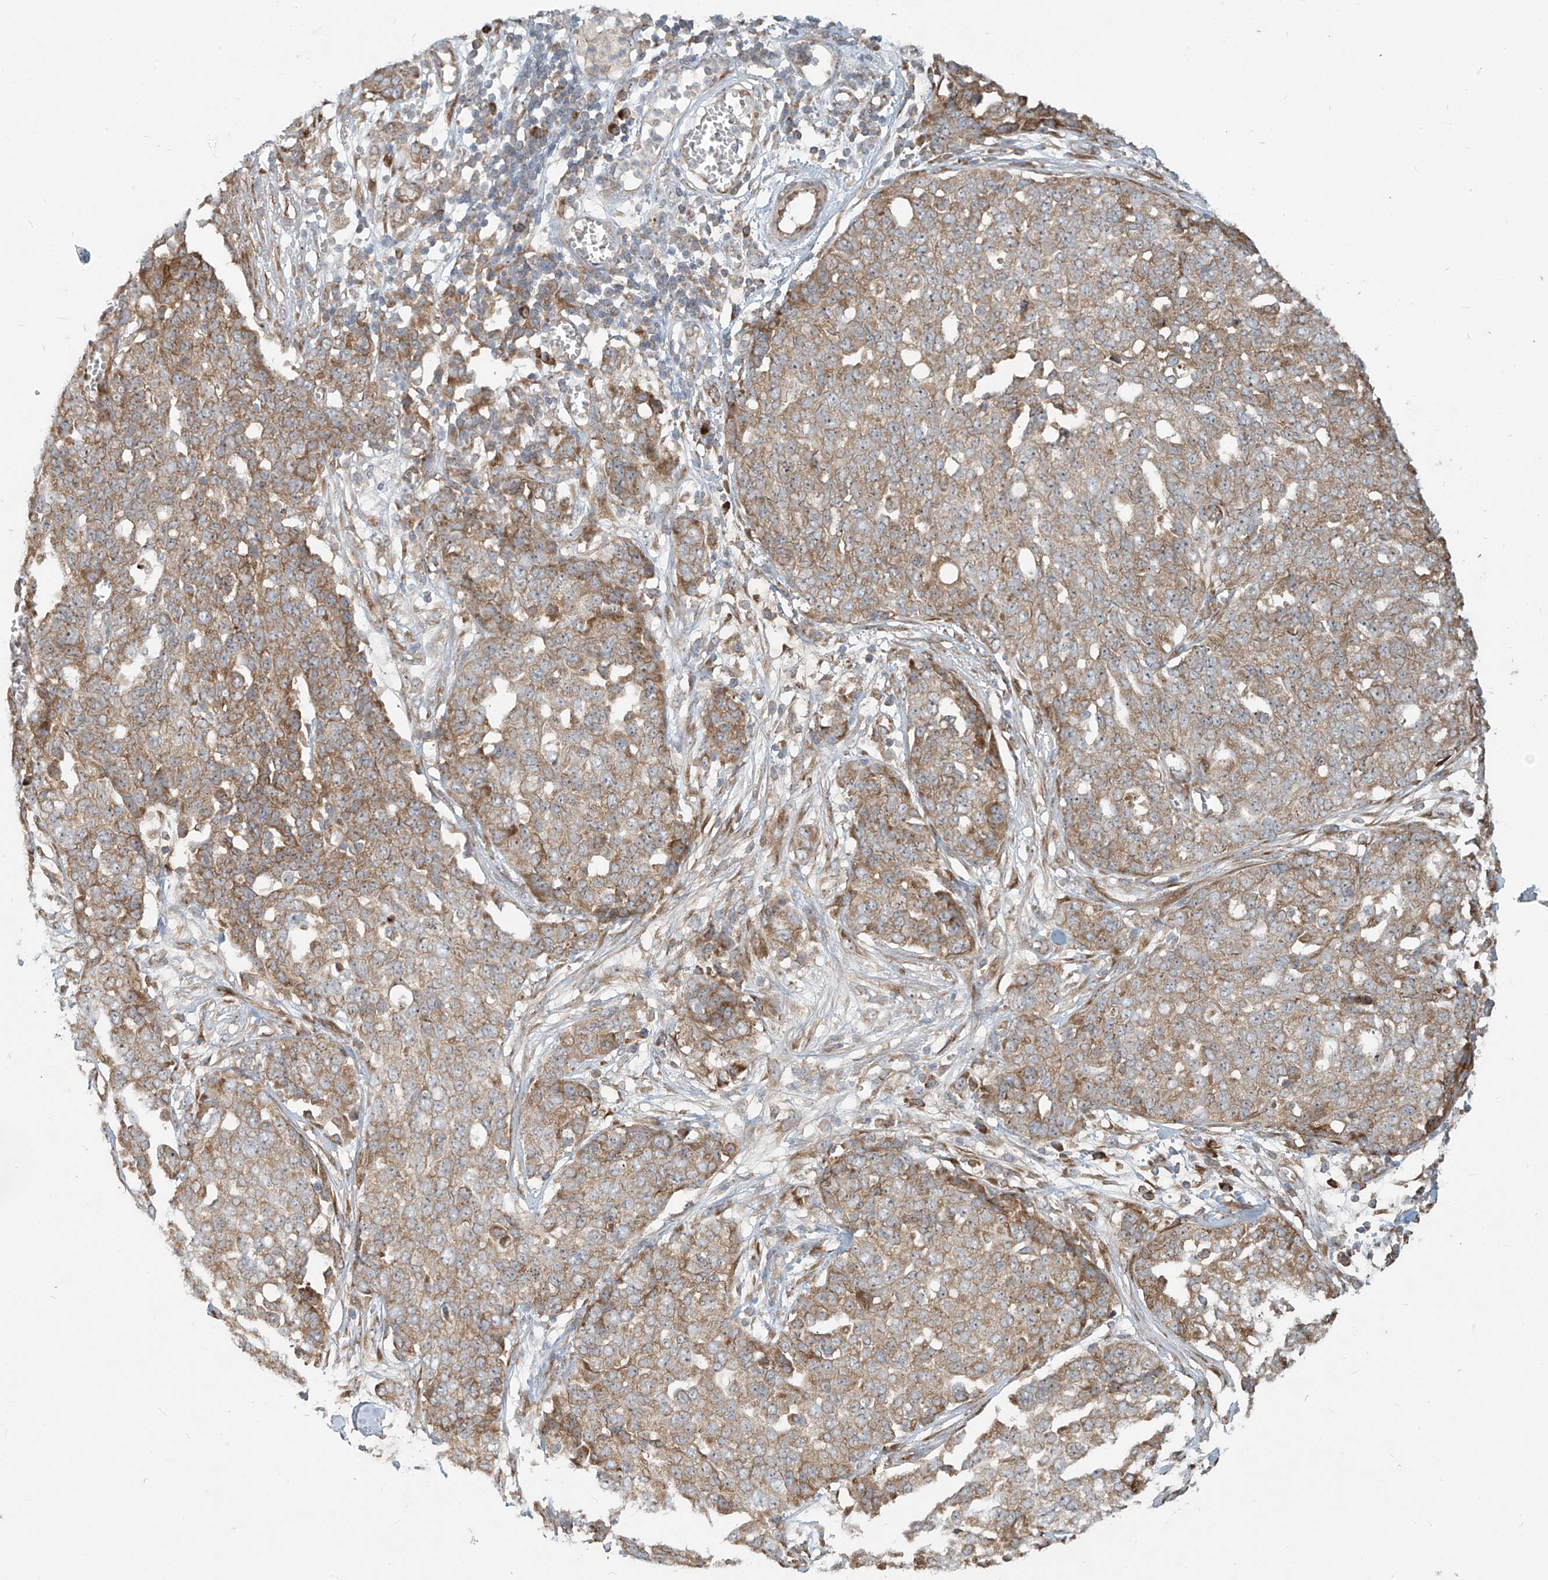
{"staining": {"intensity": "moderate", "quantity": ">75%", "location": "cytoplasmic/membranous"}, "tissue": "ovarian cancer", "cell_type": "Tumor cells", "image_type": "cancer", "snomed": [{"axis": "morphology", "description": "Cystadenocarcinoma, serous, NOS"}, {"axis": "topography", "description": "Soft tissue"}, {"axis": "topography", "description": "Ovary"}], "caption": "Human ovarian serous cystadenocarcinoma stained for a protein (brown) exhibits moderate cytoplasmic/membranous positive expression in approximately >75% of tumor cells.", "gene": "KATNIP", "patient": {"sex": "female", "age": 57}}